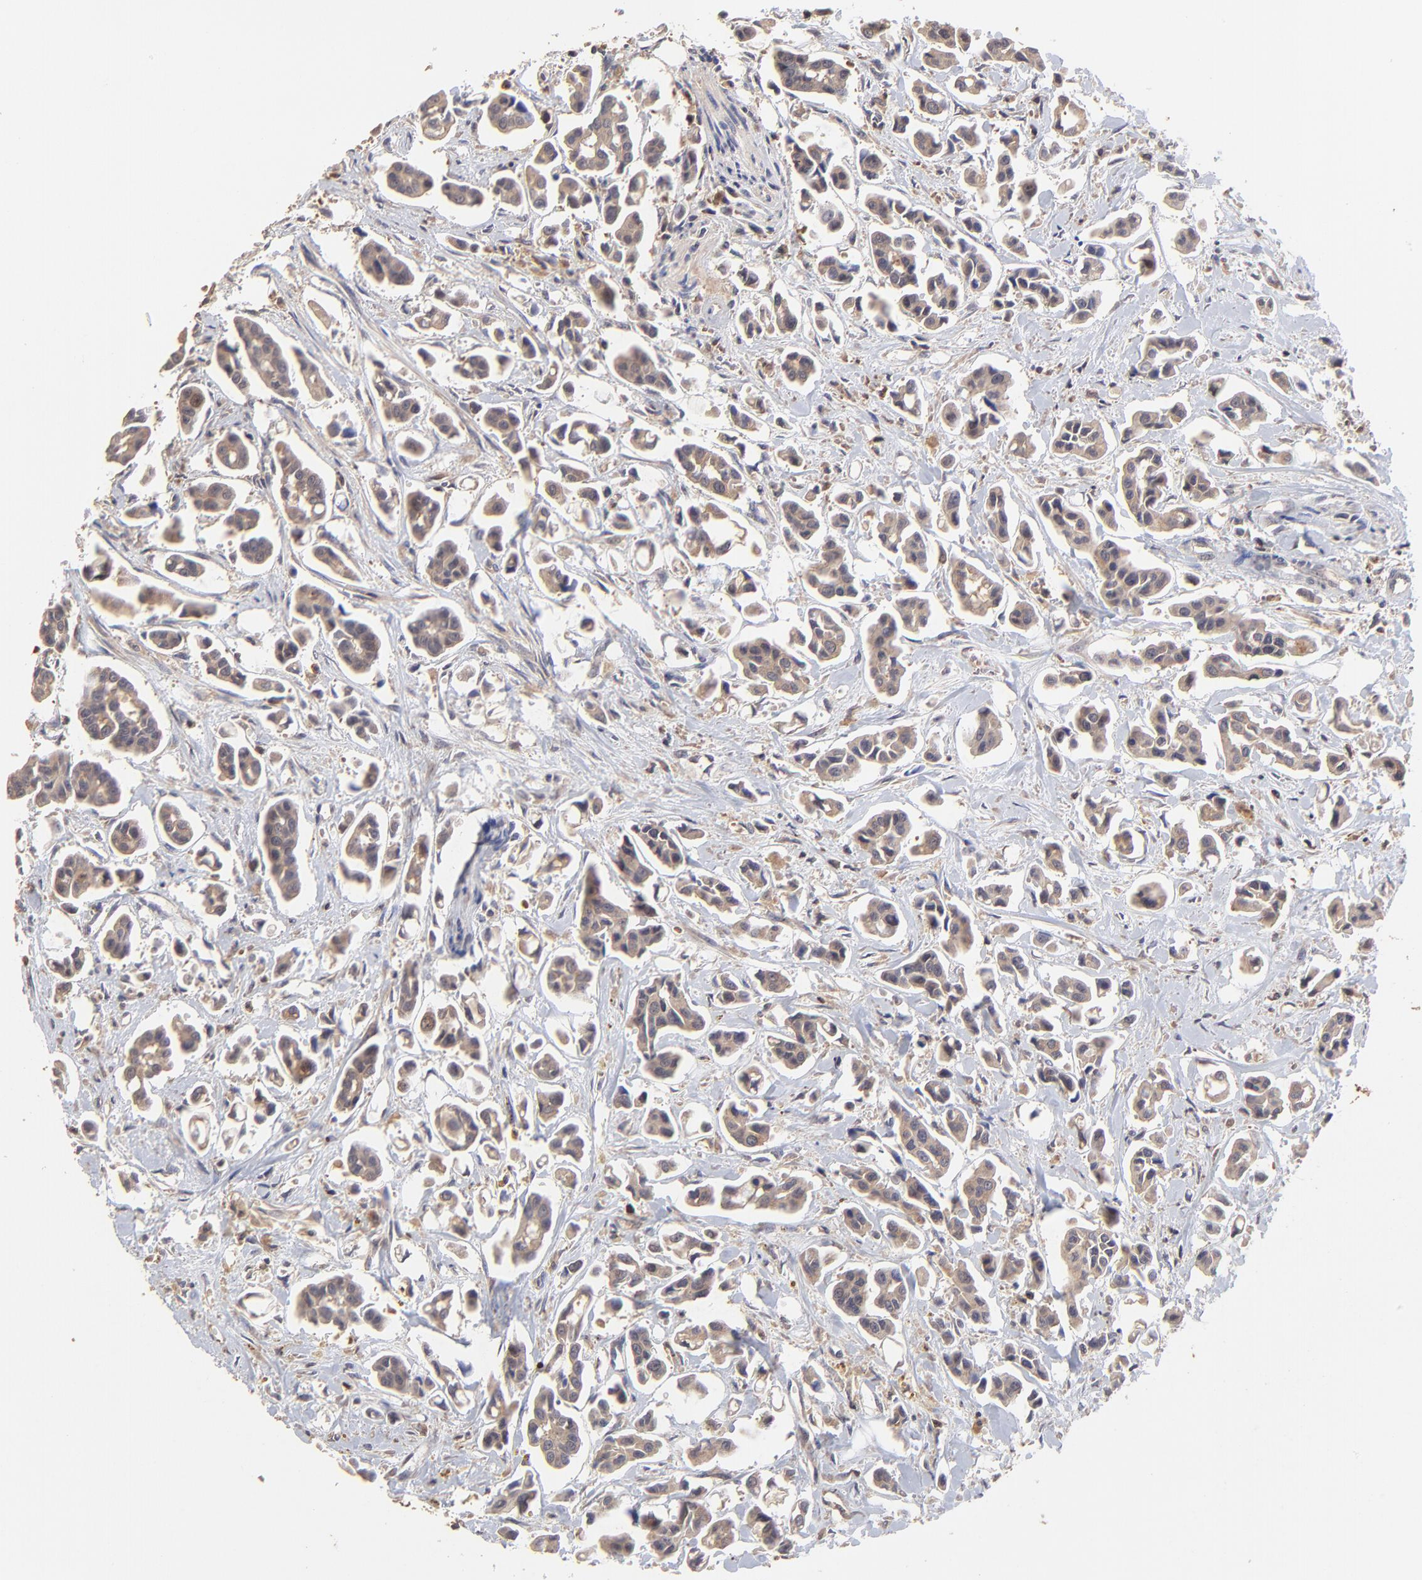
{"staining": {"intensity": "strong", "quantity": ">75%", "location": "cytoplasmic/membranous"}, "tissue": "urothelial cancer", "cell_type": "Tumor cells", "image_type": "cancer", "snomed": [{"axis": "morphology", "description": "Urothelial carcinoma, High grade"}, {"axis": "topography", "description": "Urinary bladder"}], "caption": "Human urothelial cancer stained with a brown dye exhibits strong cytoplasmic/membranous positive positivity in about >75% of tumor cells.", "gene": "STON2", "patient": {"sex": "male", "age": 66}}